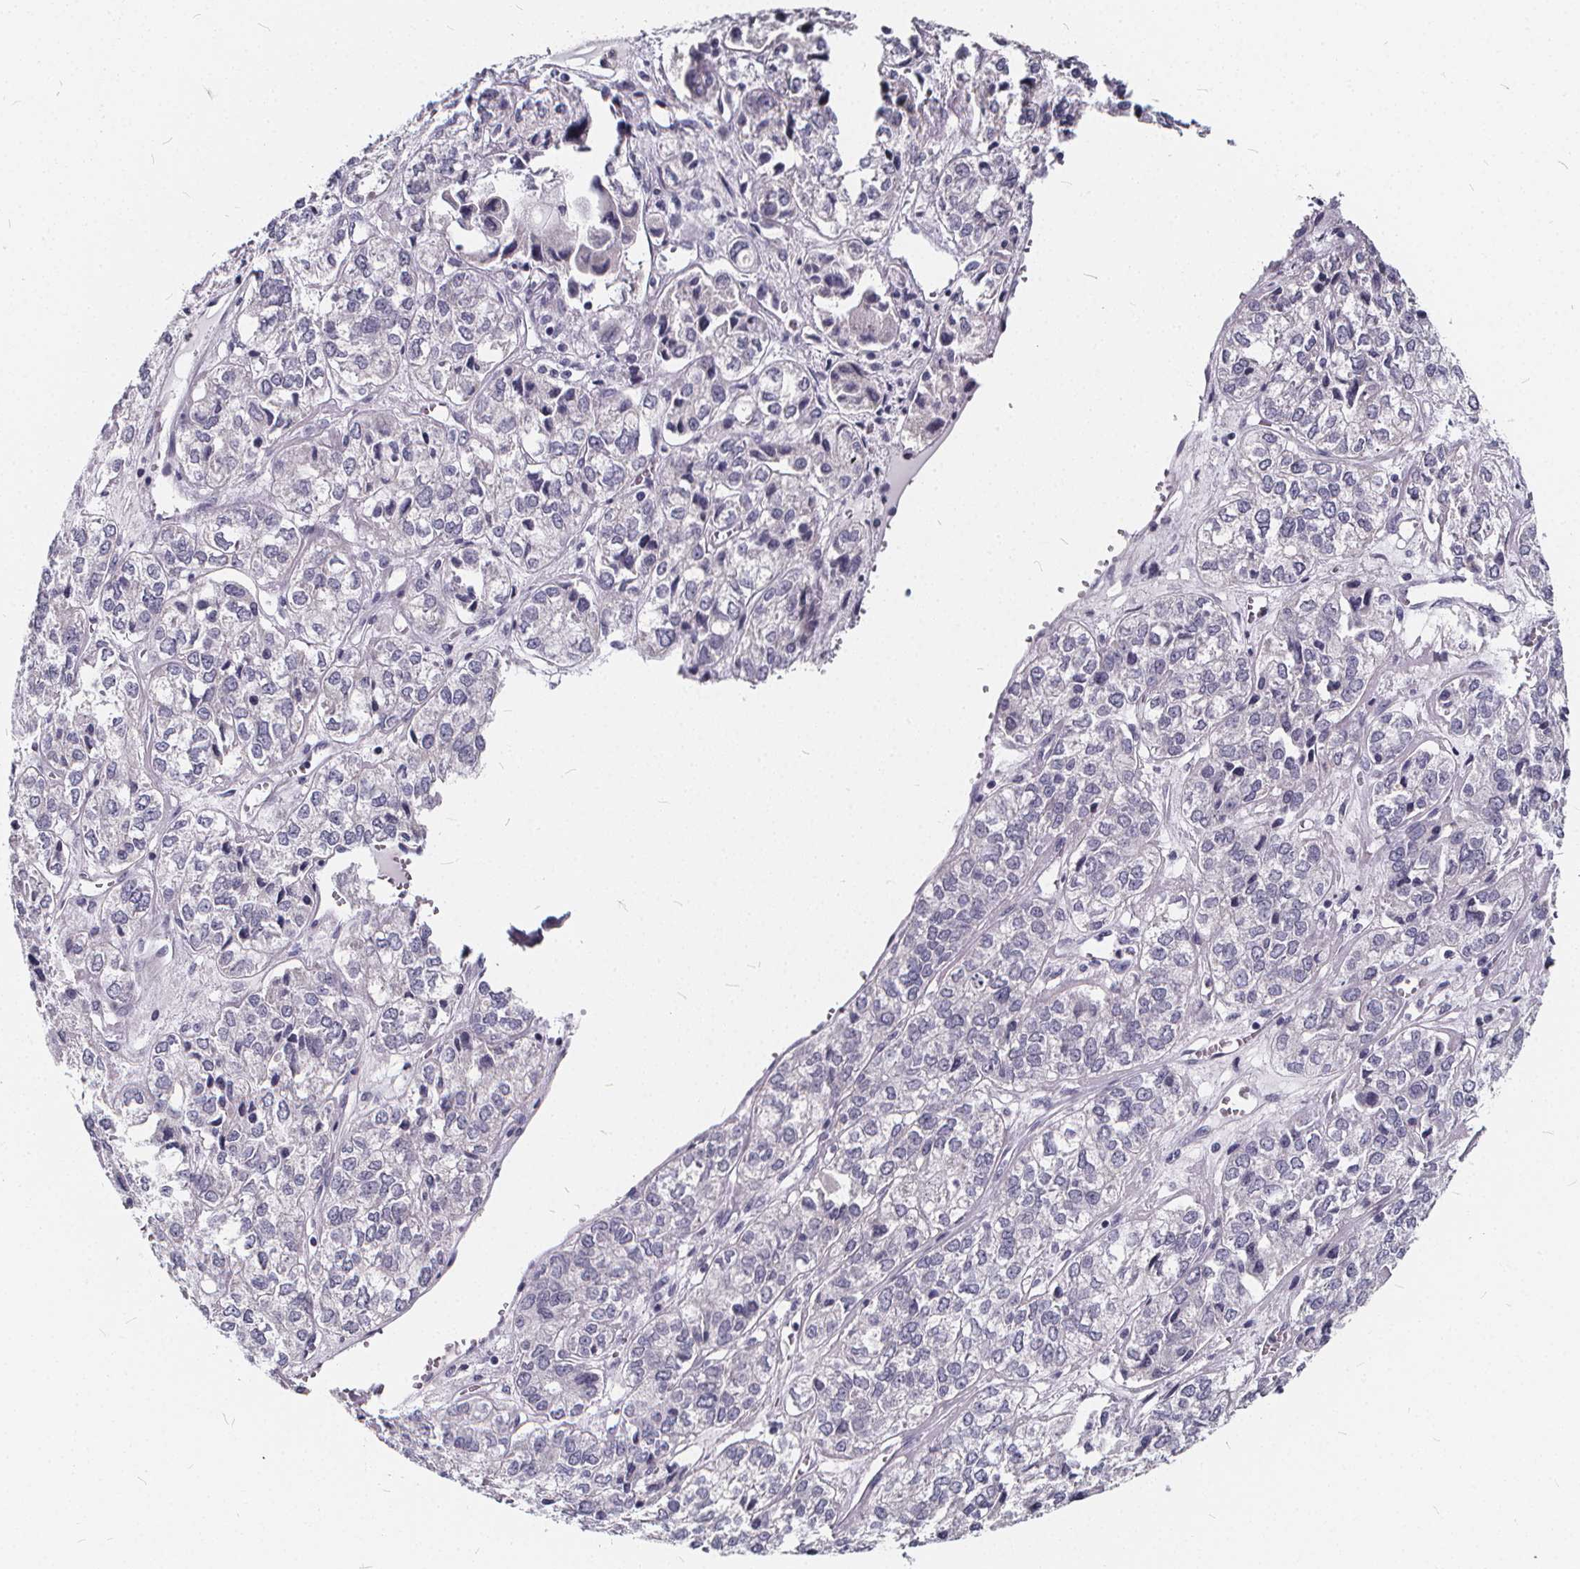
{"staining": {"intensity": "negative", "quantity": "none", "location": "none"}, "tissue": "ovarian cancer", "cell_type": "Tumor cells", "image_type": "cancer", "snomed": [{"axis": "morphology", "description": "Carcinoma, endometroid"}, {"axis": "topography", "description": "Ovary"}], "caption": "IHC histopathology image of human endometroid carcinoma (ovarian) stained for a protein (brown), which shows no positivity in tumor cells.", "gene": "SPEF2", "patient": {"sex": "female", "age": 64}}